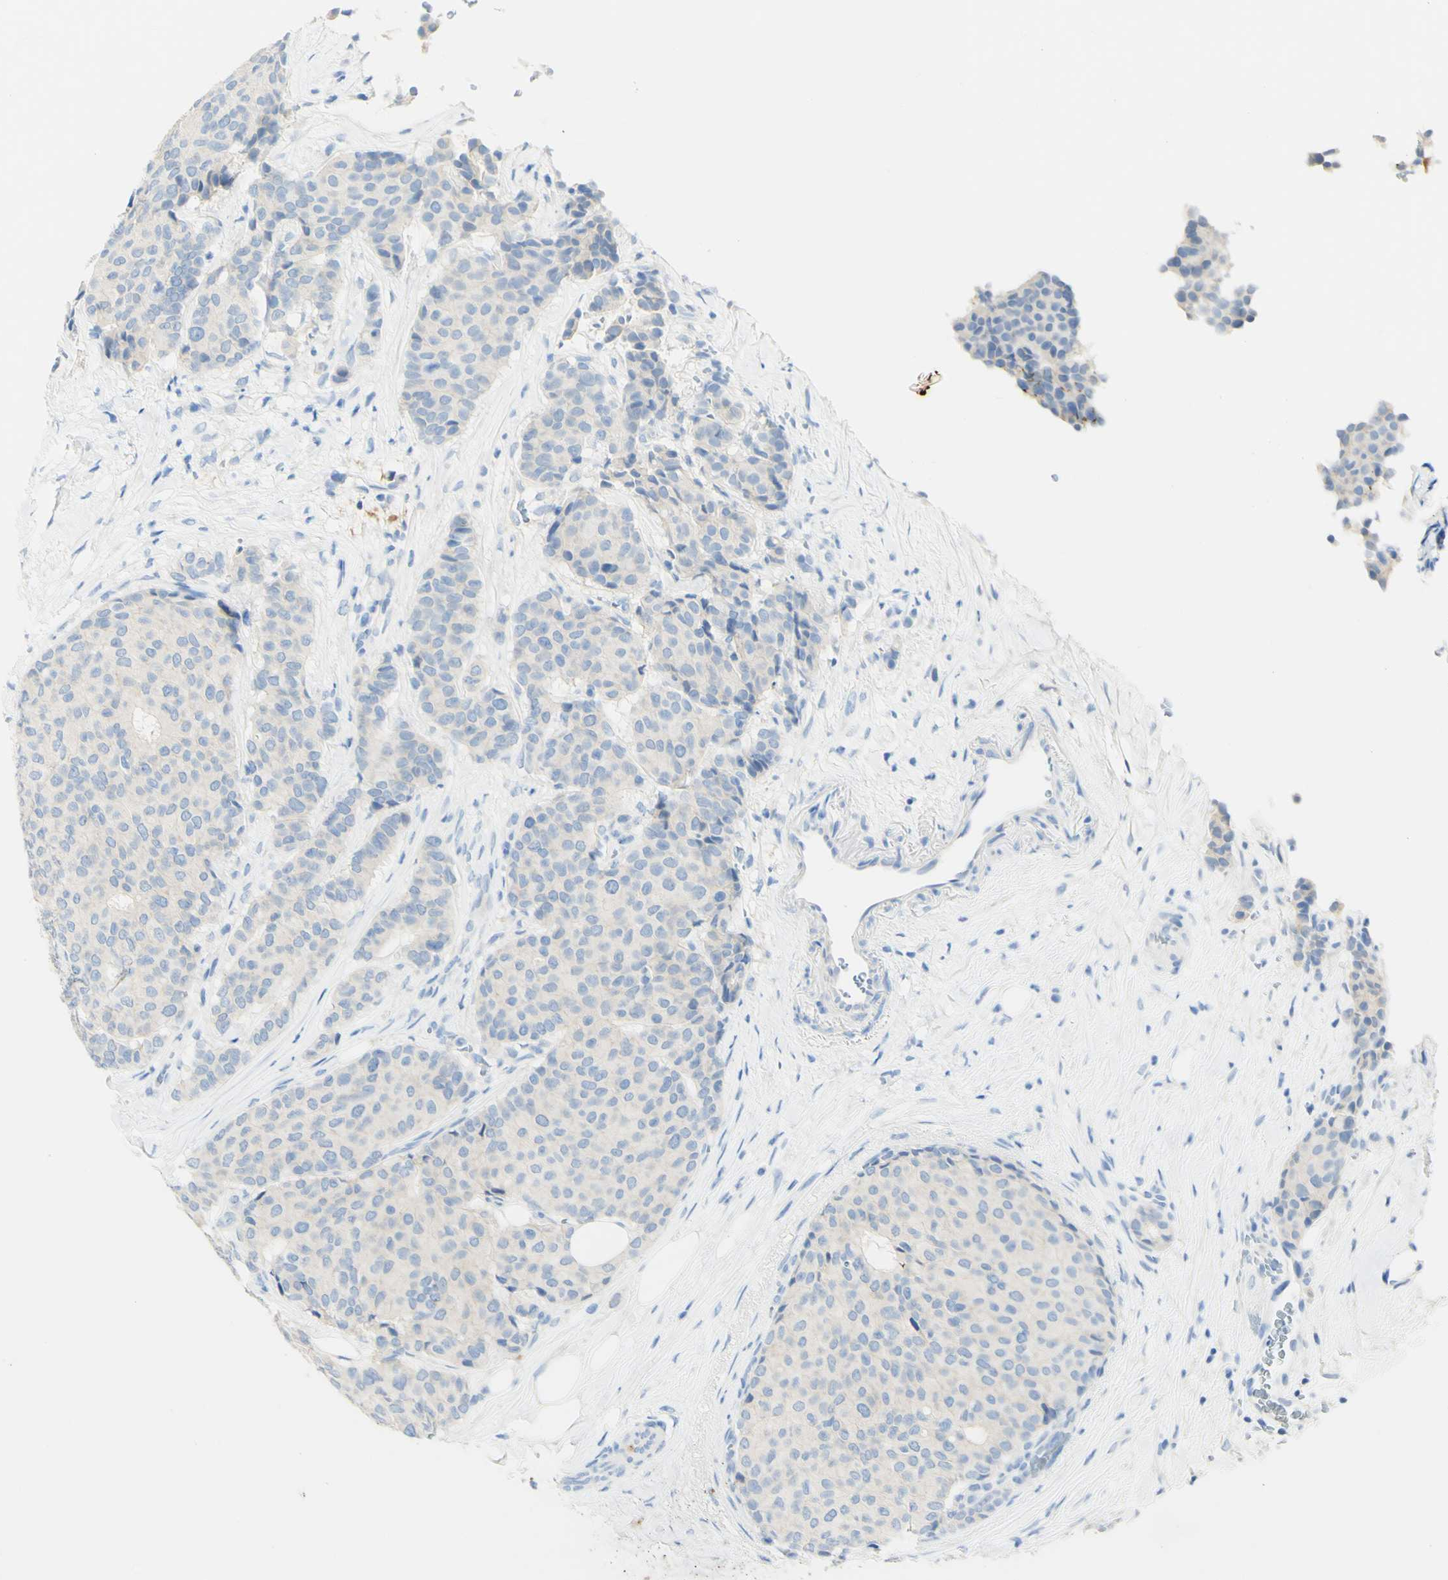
{"staining": {"intensity": "negative", "quantity": "none", "location": "none"}, "tissue": "breast cancer", "cell_type": "Tumor cells", "image_type": "cancer", "snomed": [{"axis": "morphology", "description": "Duct carcinoma"}, {"axis": "topography", "description": "Breast"}], "caption": "Immunohistochemical staining of breast intraductal carcinoma demonstrates no significant expression in tumor cells.", "gene": "PIGR", "patient": {"sex": "female", "age": 75}}